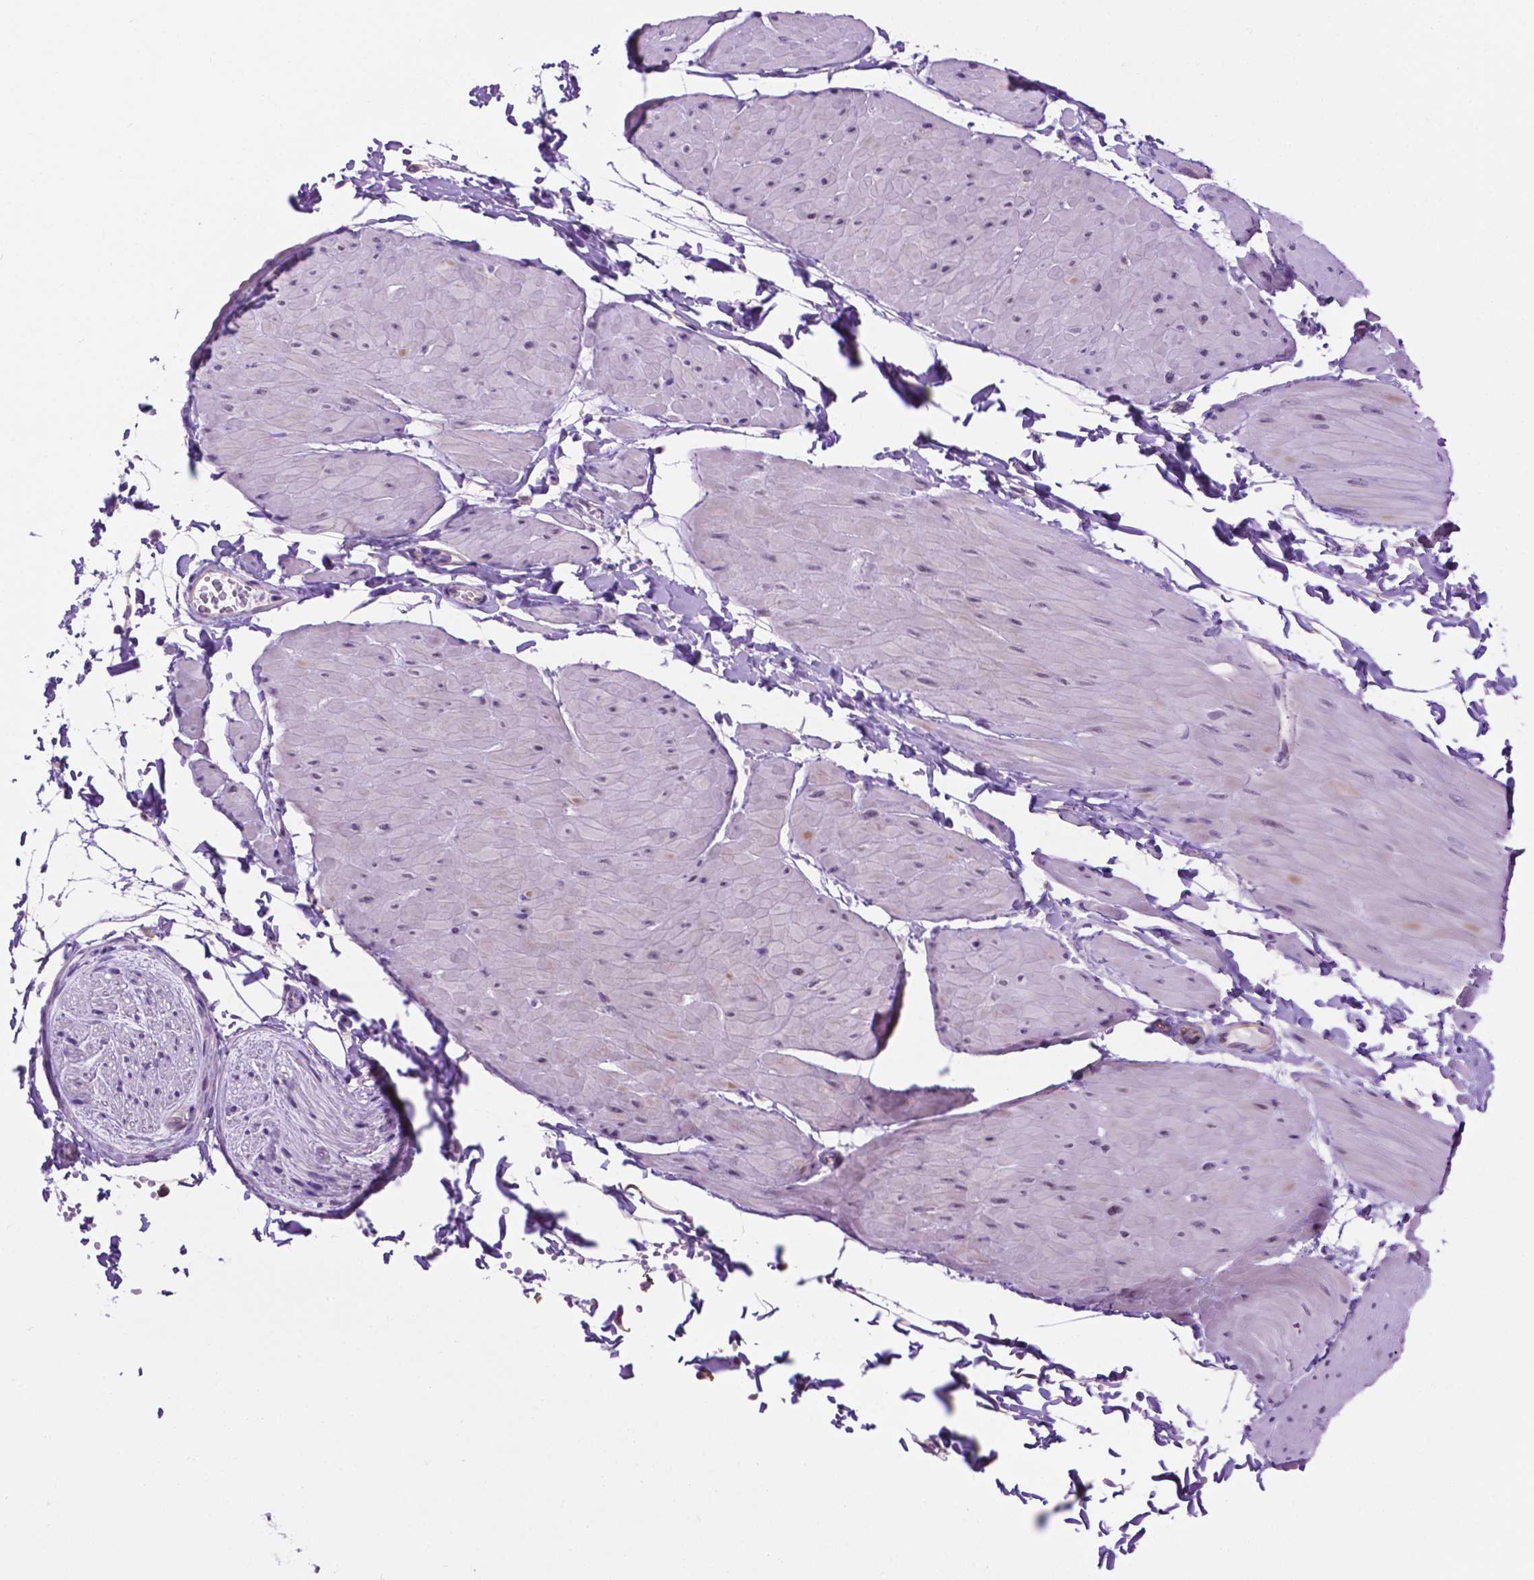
{"staining": {"intensity": "negative", "quantity": "none", "location": "none"}, "tissue": "adipose tissue", "cell_type": "Adipocytes", "image_type": "normal", "snomed": [{"axis": "morphology", "description": "Normal tissue, NOS"}, {"axis": "topography", "description": "Smooth muscle"}, {"axis": "topography", "description": "Peripheral nerve tissue"}], "caption": "DAB immunohistochemical staining of normal human adipose tissue exhibits no significant expression in adipocytes.", "gene": "TACSTD2", "patient": {"sex": "male", "age": 58}}